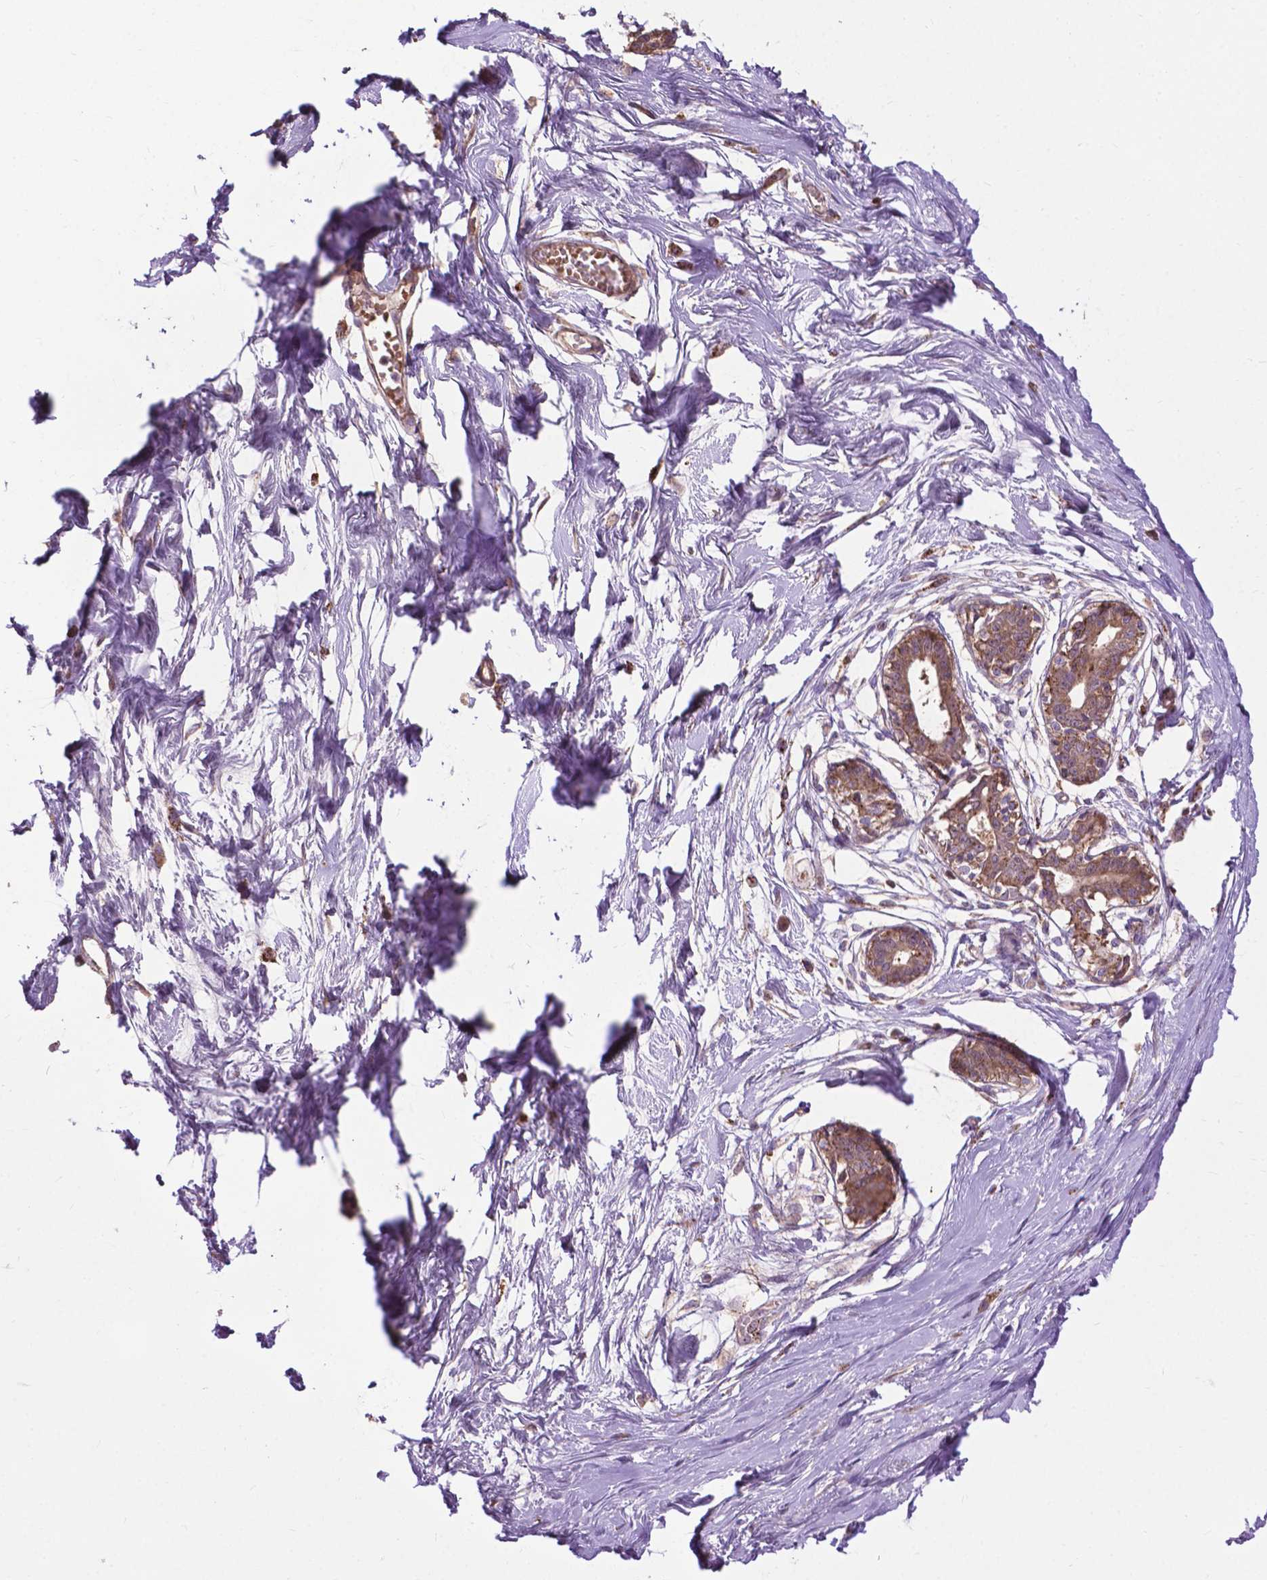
{"staining": {"intensity": "moderate", "quantity": ">75%", "location": "nuclear"}, "tissue": "breast", "cell_type": "Adipocytes", "image_type": "normal", "snomed": [{"axis": "morphology", "description": "Normal tissue, NOS"}, {"axis": "topography", "description": "Breast"}], "caption": "Moderate nuclear positivity for a protein is appreciated in about >75% of adipocytes of unremarkable breast using immunohistochemistry.", "gene": "CHMP4A", "patient": {"sex": "female", "age": 45}}